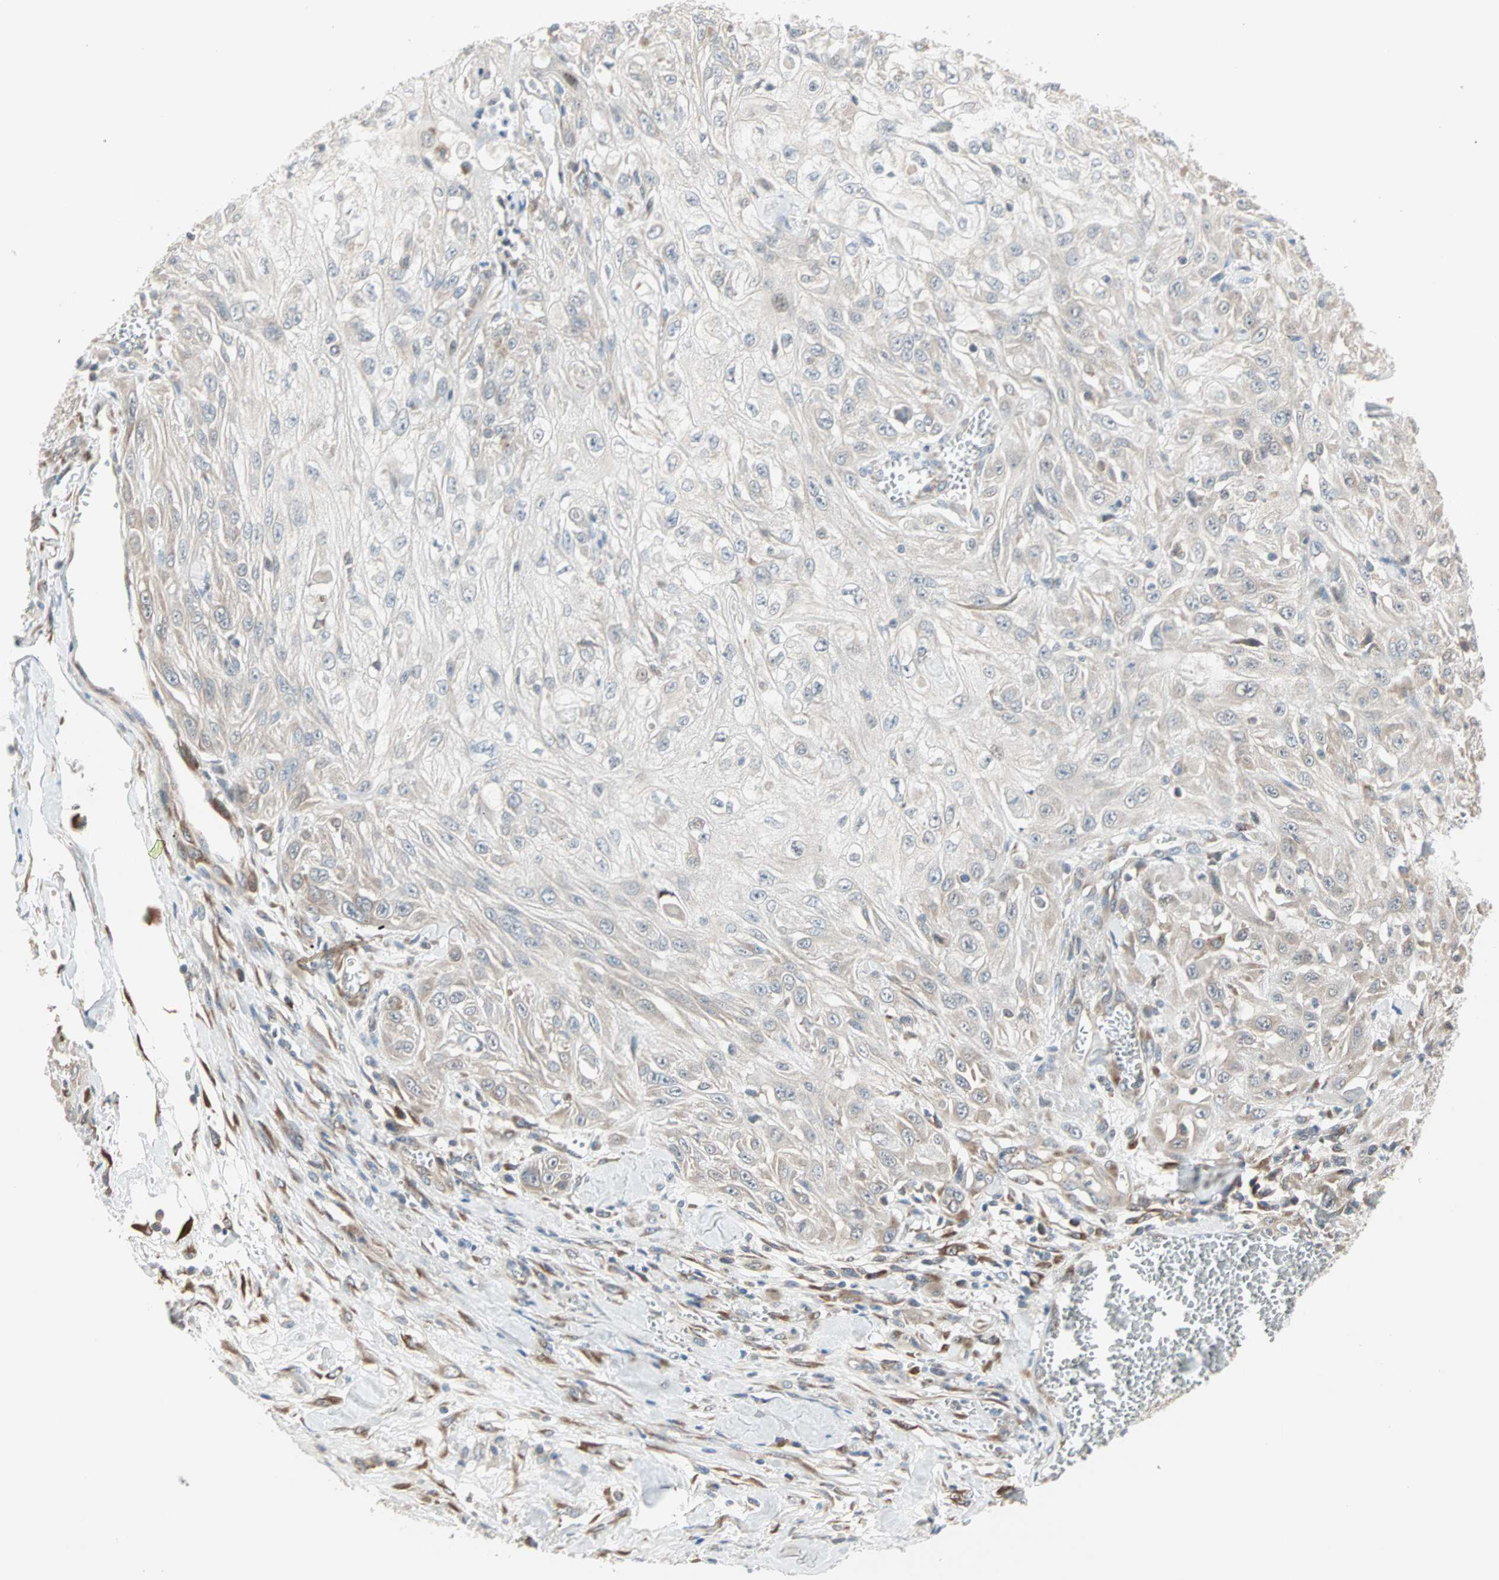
{"staining": {"intensity": "weak", "quantity": "<25%", "location": "cytoplasmic/membranous"}, "tissue": "skin cancer", "cell_type": "Tumor cells", "image_type": "cancer", "snomed": [{"axis": "morphology", "description": "Squamous cell carcinoma, NOS"}, {"axis": "morphology", "description": "Squamous cell carcinoma, metastatic, NOS"}, {"axis": "topography", "description": "Skin"}, {"axis": "topography", "description": "Lymph node"}], "caption": "Tumor cells are negative for brown protein staining in squamous cell carcinoma (skin).", "gene": "SAR1A", "patient": {"sex": "male", "age": 75}}